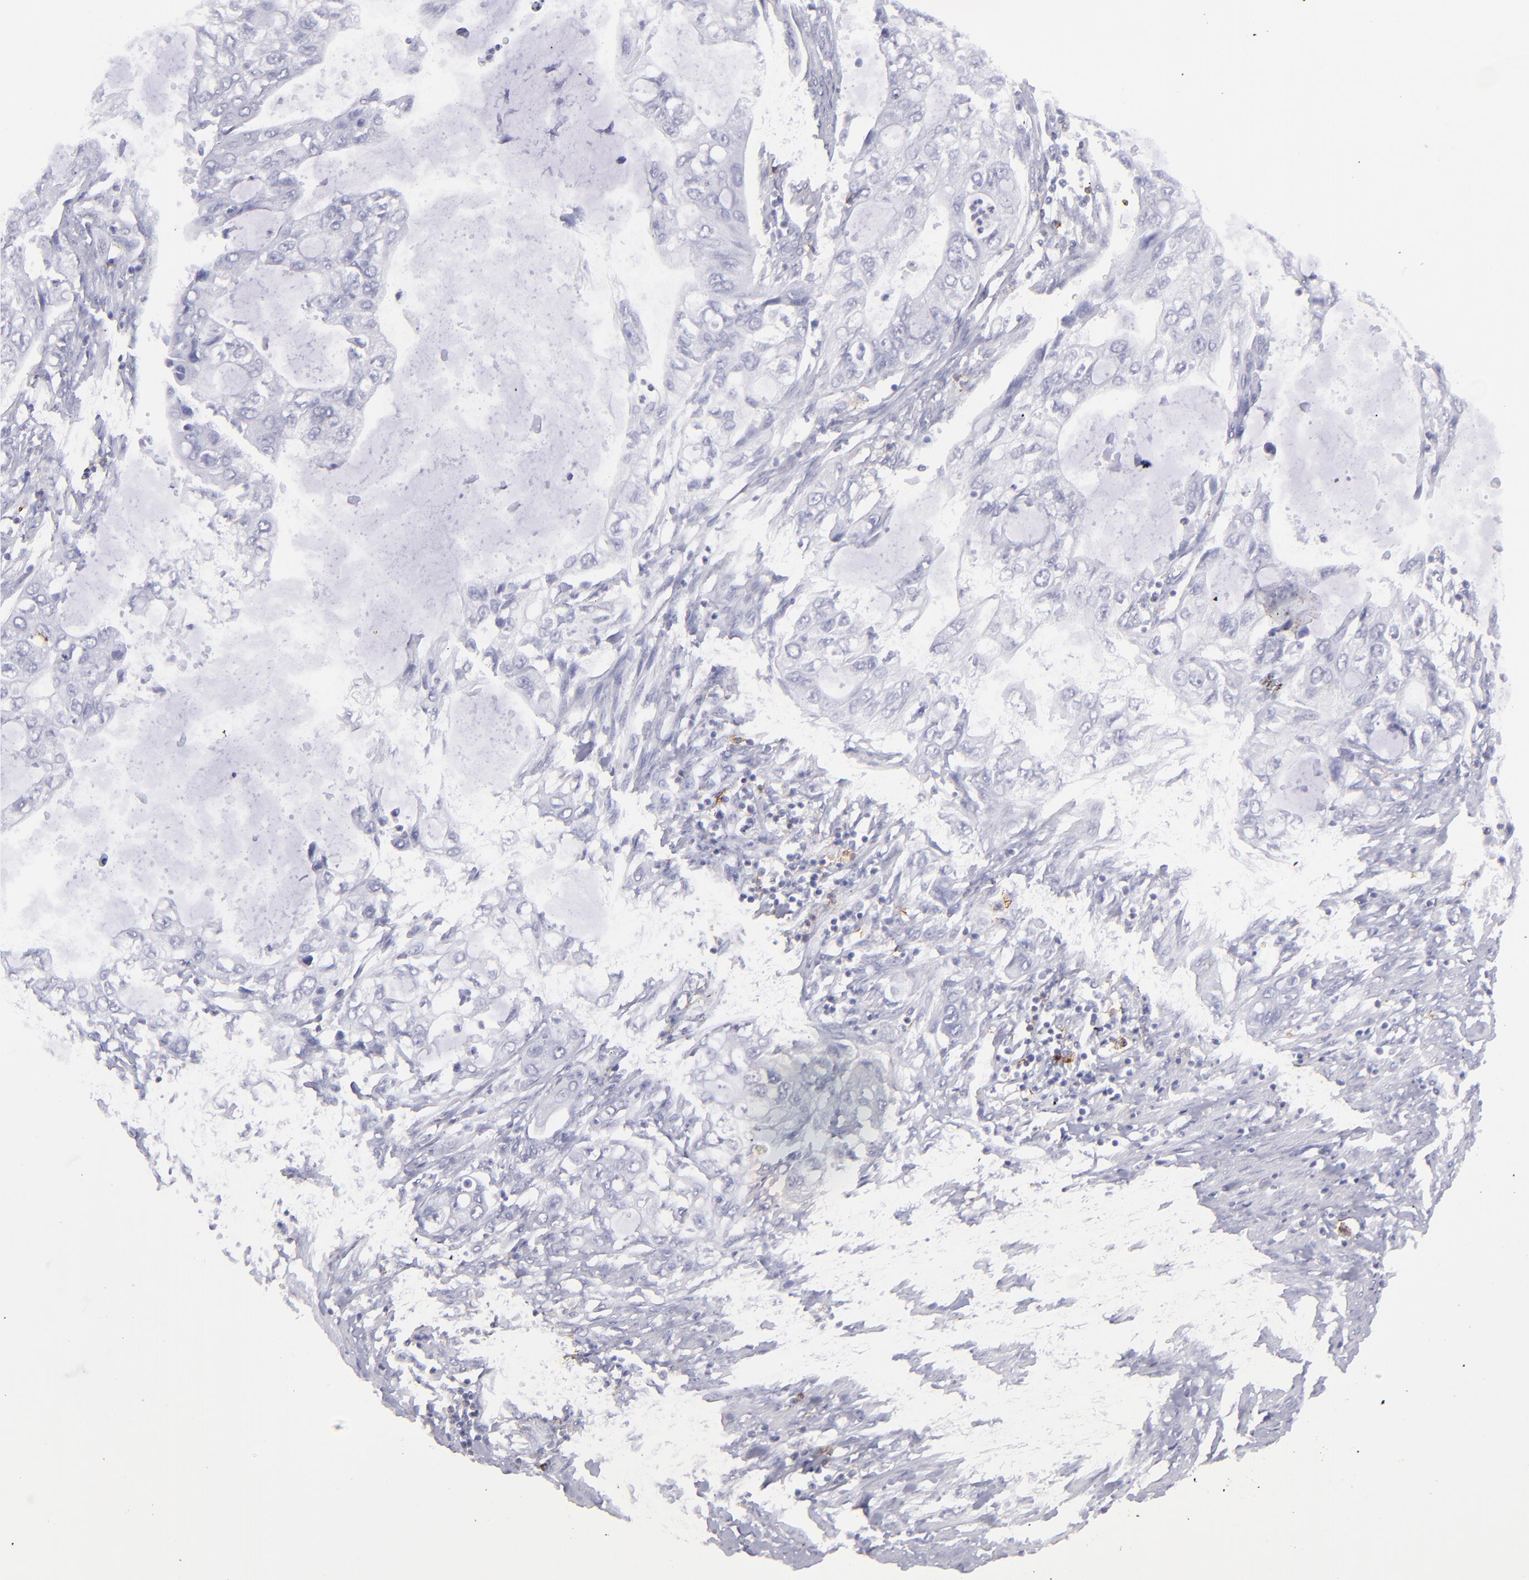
{"staining": {"intensity": "negative", "quantity": "none", "location": "none"}, "tissue": "stomach cancer", "cell_type": "Tumor cells", "image_type": "cancer", "snomed": [{"axis": "morphology", "description": "Adenocarcinoma, NOS"}, {"axis": "topography", "description": "Stomach, upper"}], "caption": "Immunohistochemical staining of human adenocarcinoma (stomach) shows no significant expression in tumor cells.", "gene": "SELPLG", "patient": {"sex": "female", "age": 52}}